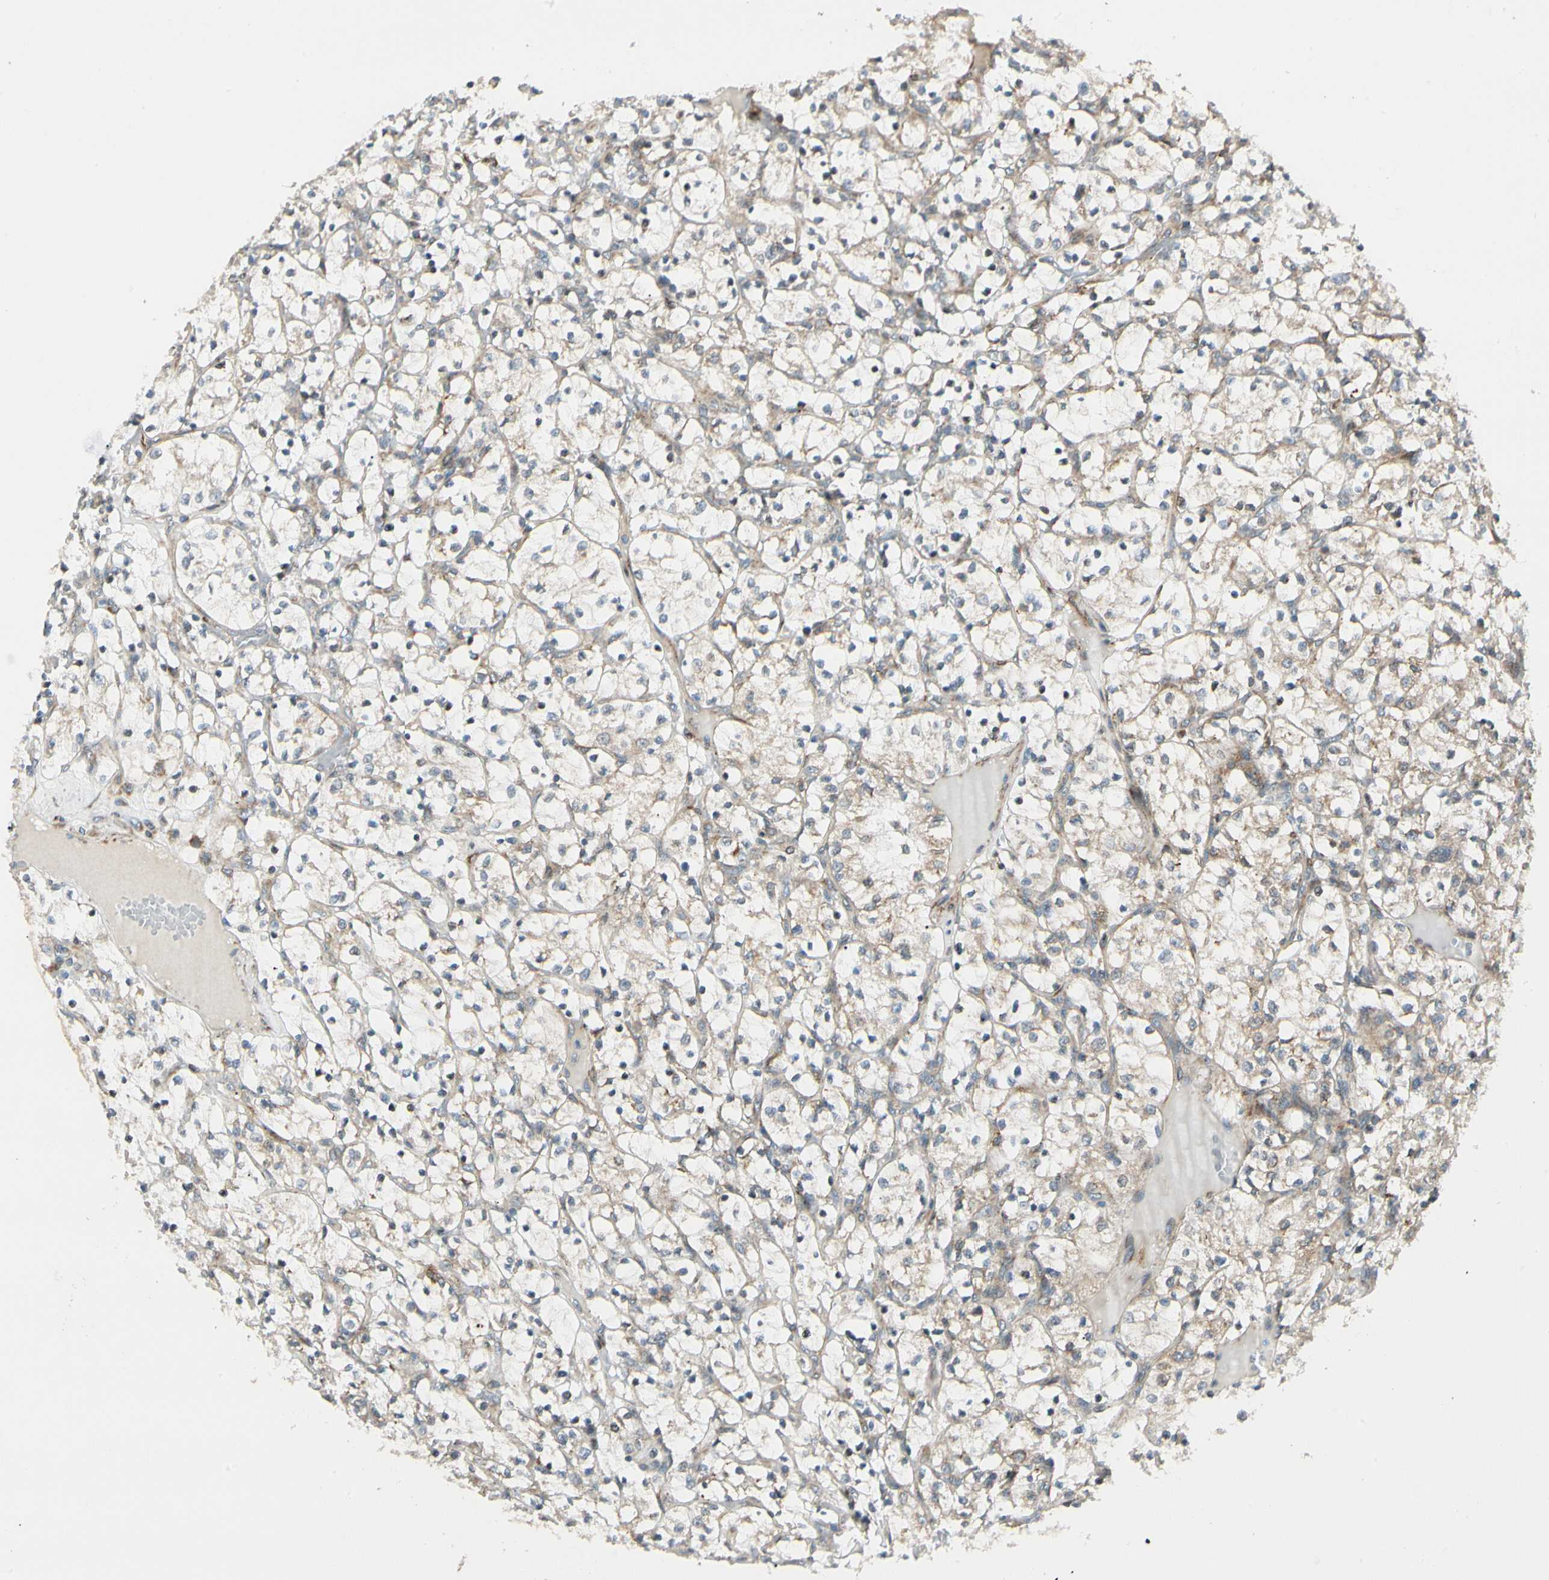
{"staining": {"intensity": "weak", "quantity": ">75%", "location": "cytoplasmic/membranous"}, "tissue": "renal cancer", "cell_type": "Tumor cells", "image_type": "cancer", "snomed": [{"axis": "morphology", "description": "Adenocarcinoma, NOS"}, {"axis": "topography", "description": "Kidney"}], "caption": "This histopathology image displays renal cancer (adenocarcinoma) stained with IHC to label a protein in brown. The cytoplasmic/membranous of tumor cells show weak positivity for the protein. Nuclei are counter-stained blue.", "gene": "MRPL9", "patient": {"sex": "female", "age": 69}}